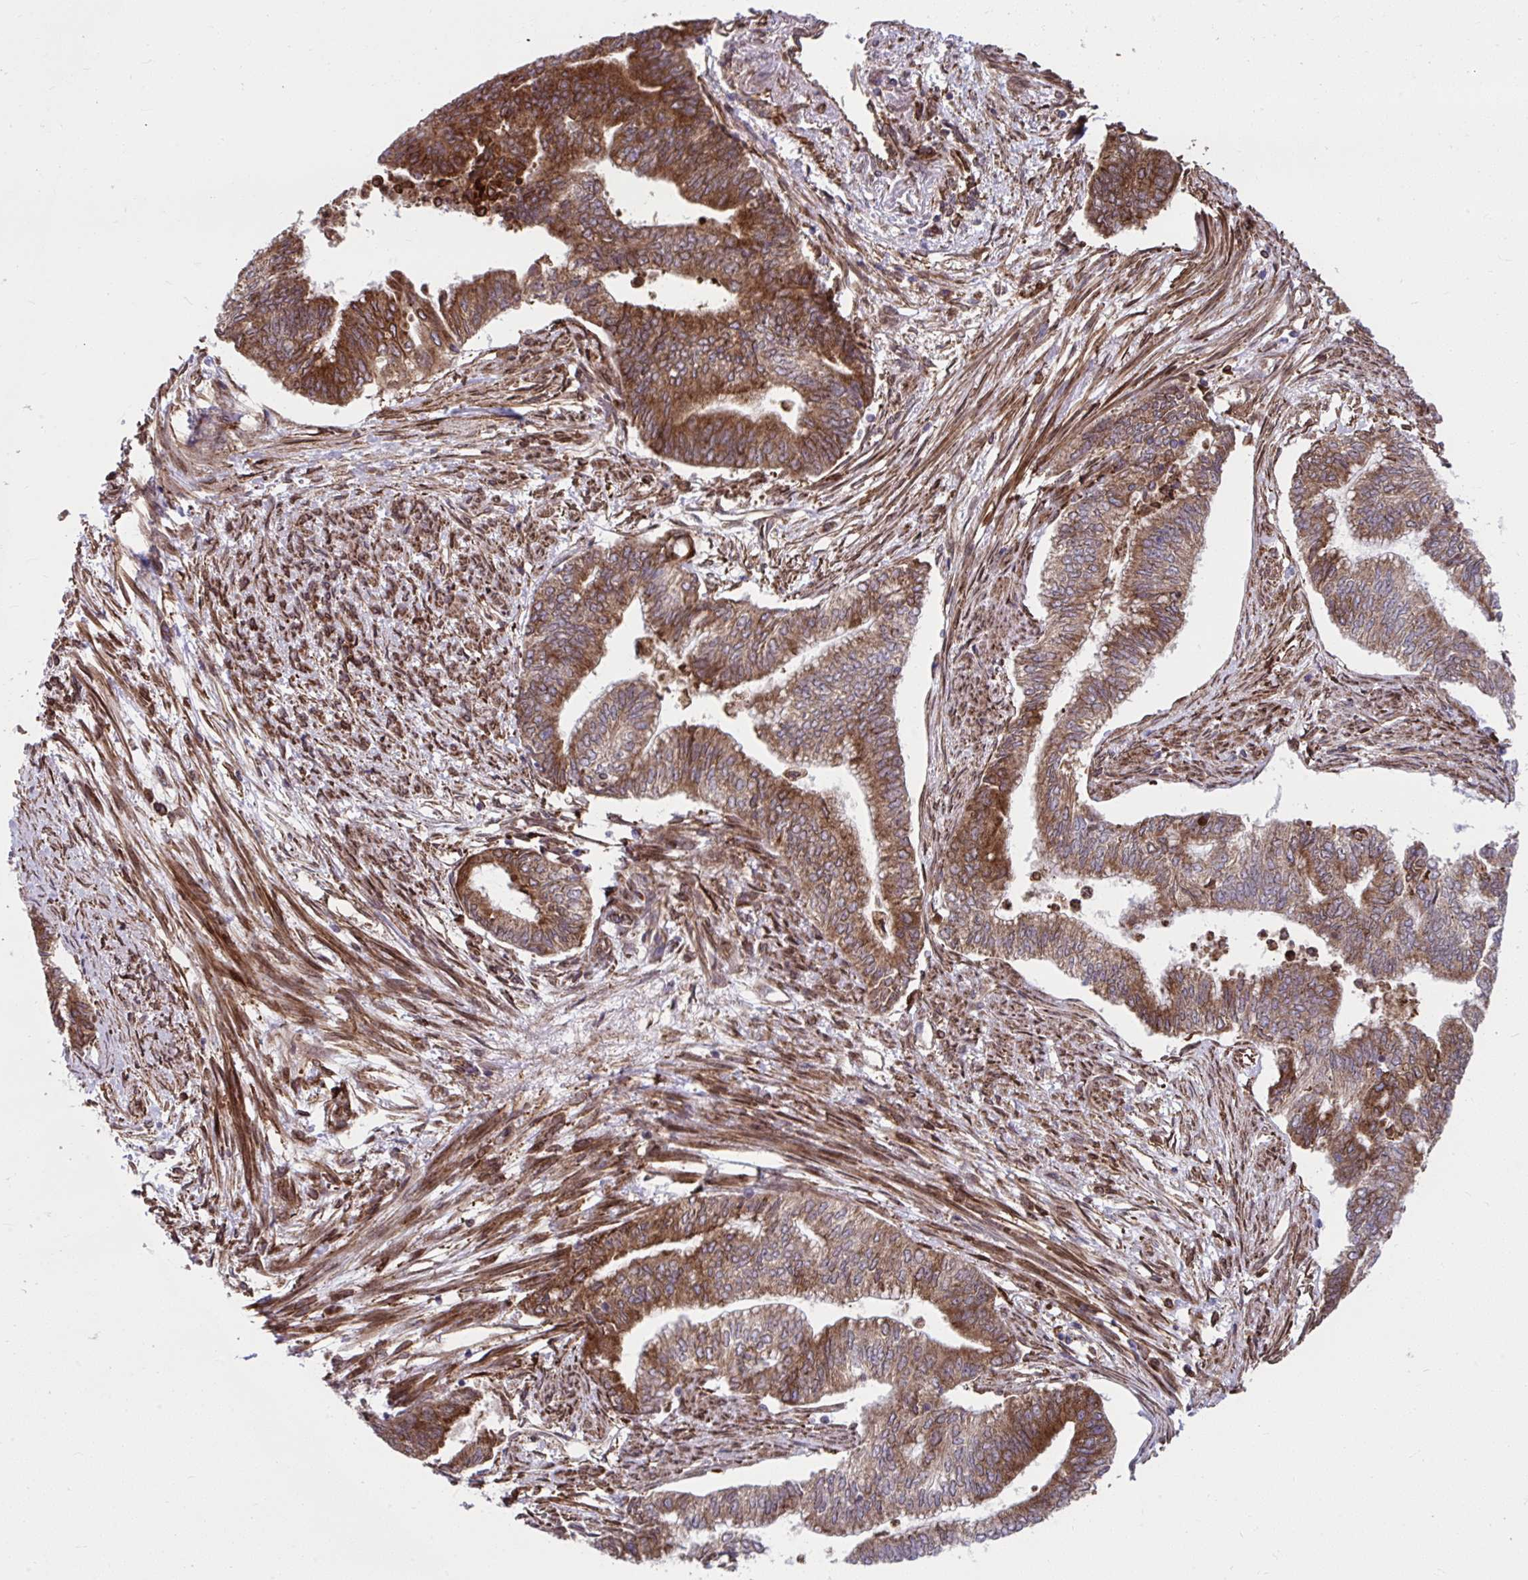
{"staining": {"intensity": "strong", "quantity": "25%-75%", "location": "cytoplasmic/membranous"}, "tissue": "endometrial cancer", "cell_type": "Tumor cells", "image_type": "cancer", "snomed": [{"axis": "morphology", "description": "Adenocarcinoma, NOS"}, {"axis": "topography", "description": "Endometrium"}], "caption": "Endometrial cancer (adenocarcinoma) stained with DAB (3,3'-diaminobenzidine) immunohistochemistry displays high levels of strong cytoplasmic/membranous staining in about 25%-75% of tumor cells.", "gene": "STIM2", "patient": {"sex": "female", "age": 65}}